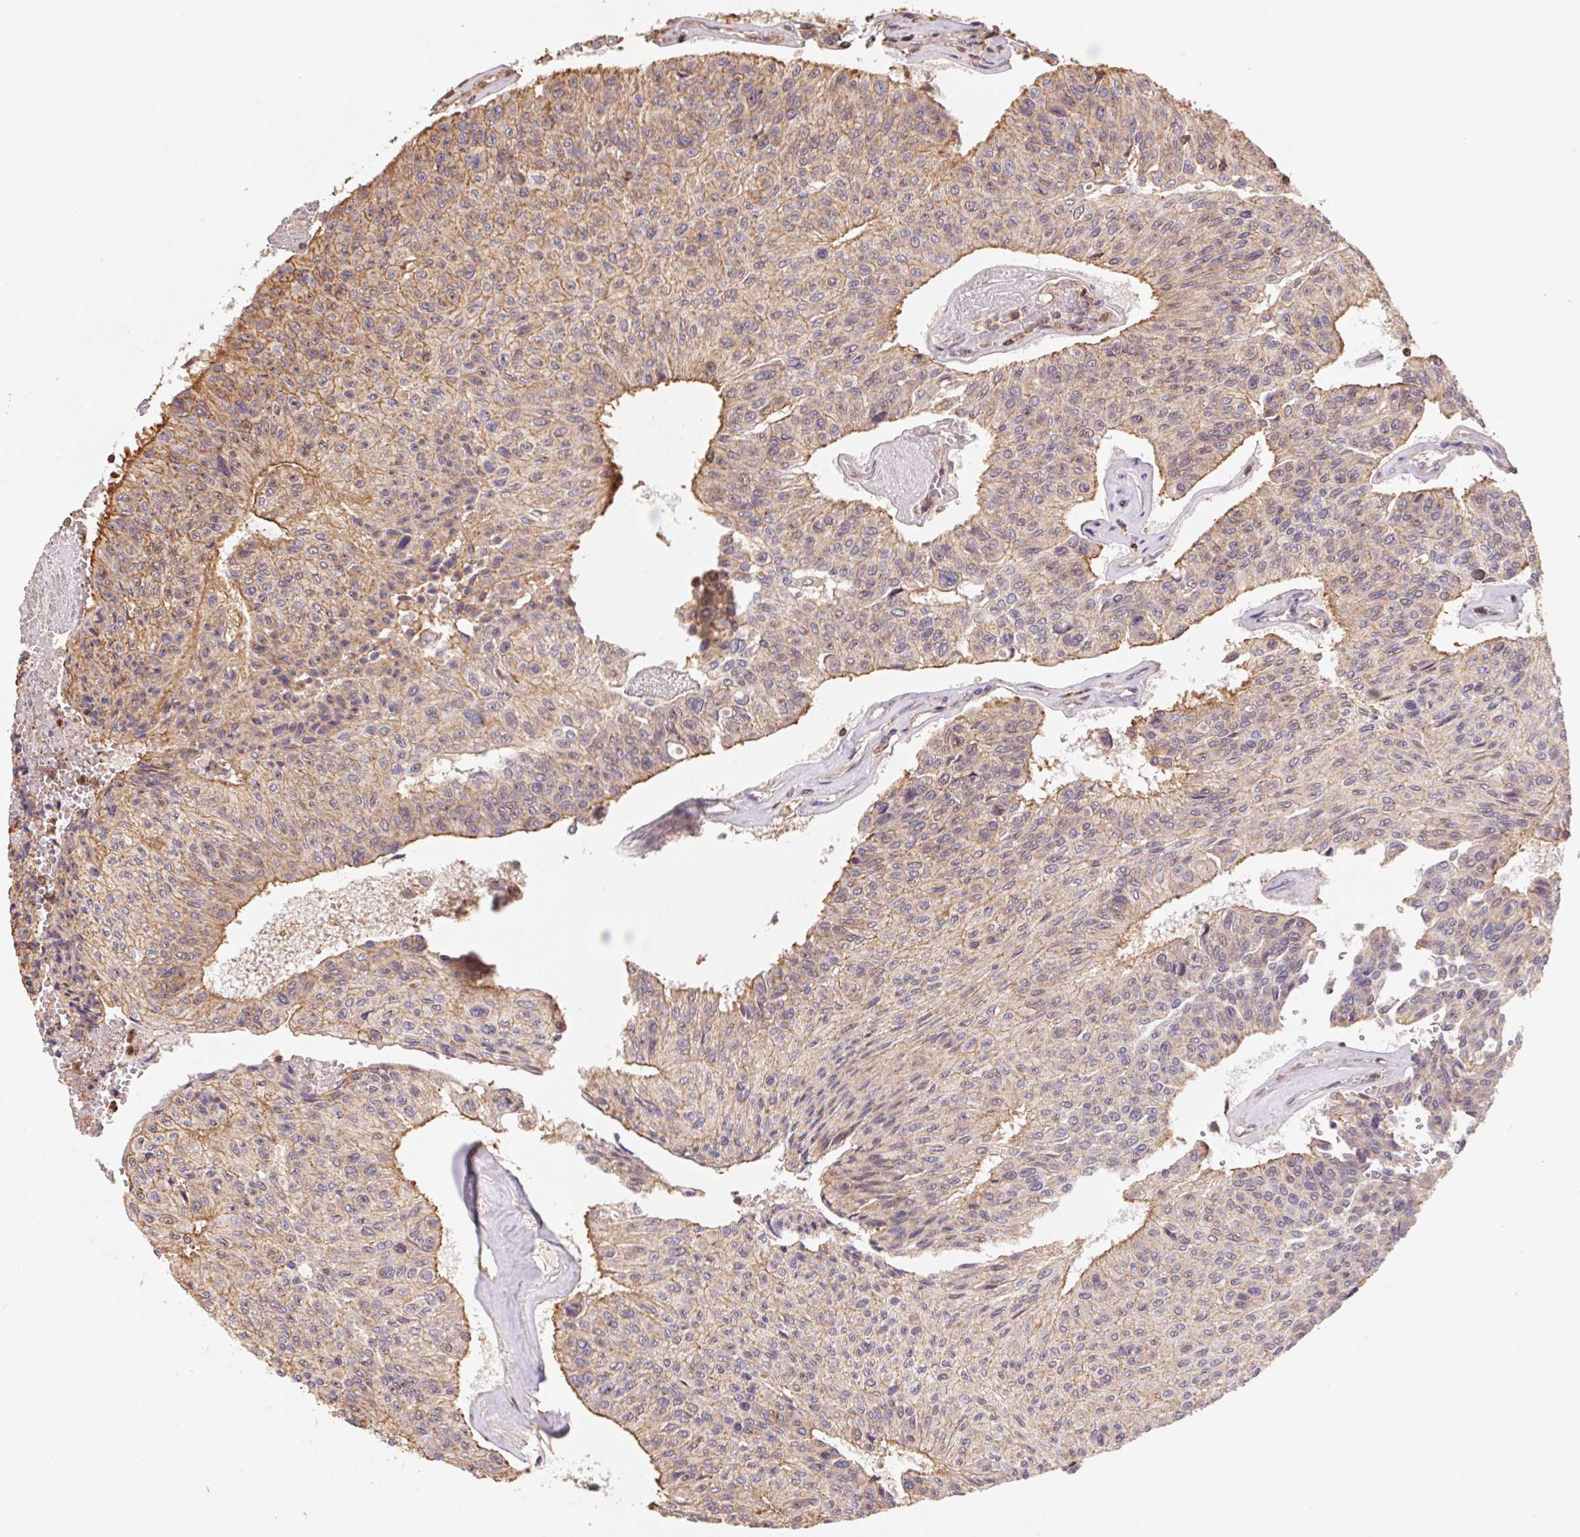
{"staining": {"intensity": "weak", "quantity": "<25%", "location": "cytoplasmic/membranous"}, "tissue": "urothelial cancer", "cell_type": "Tumor cells", "image_type": "cancer", "snomed": [{"axis": "morphology", "description": "Urothelial carcinoma, High grade"}, {"axis": "topography", "description": "Urinary bladder"}], "caption": "The image demonstrates no staining of tumor cells in urothelial cancer.", "gene": "ATG10", "patient": {"sex": "male", "age": 66}}